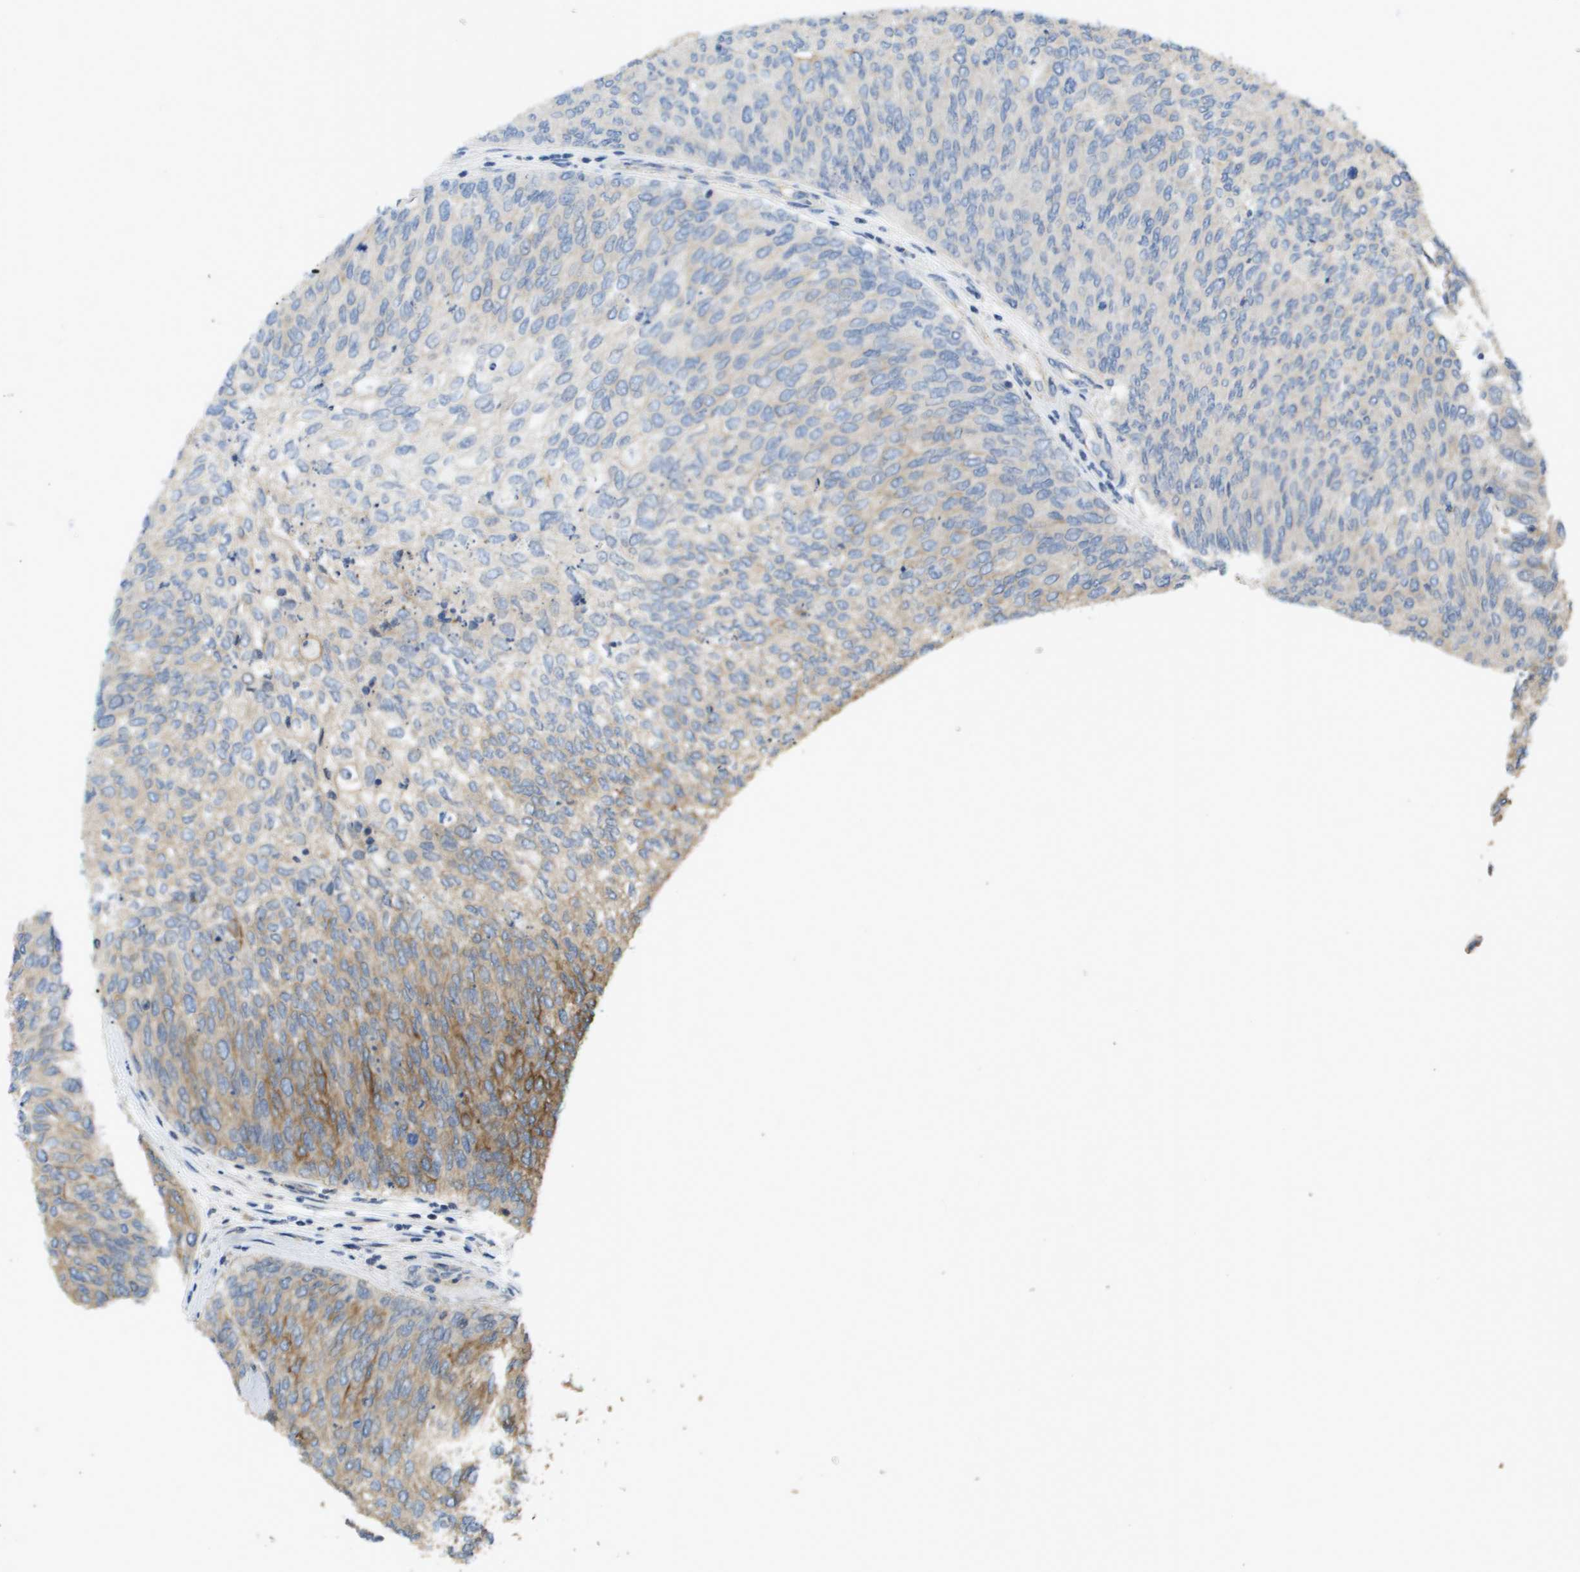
{"staining": {"intensity": "moderate", "quantity": "<25%", "location": "cytoplasmic/membranous"}, "tissue": "urothelial cancer", "cell_type": "Tumor cells", "image_type": "cancer", "snomed": [{"axis": "morphology", "description": "Urothelial carcinoma, Low grade"}, {"axis": "topography", "description": "Urinary bladder"}], "caption": "Brown immunohistochemical staining in human urothelial cancer demonstrates moderate cytoplasmic/membranous staining in about <25% of tumor cells.", "gene": "KRT23", "patient": {"sex": "female", "age": 79}}